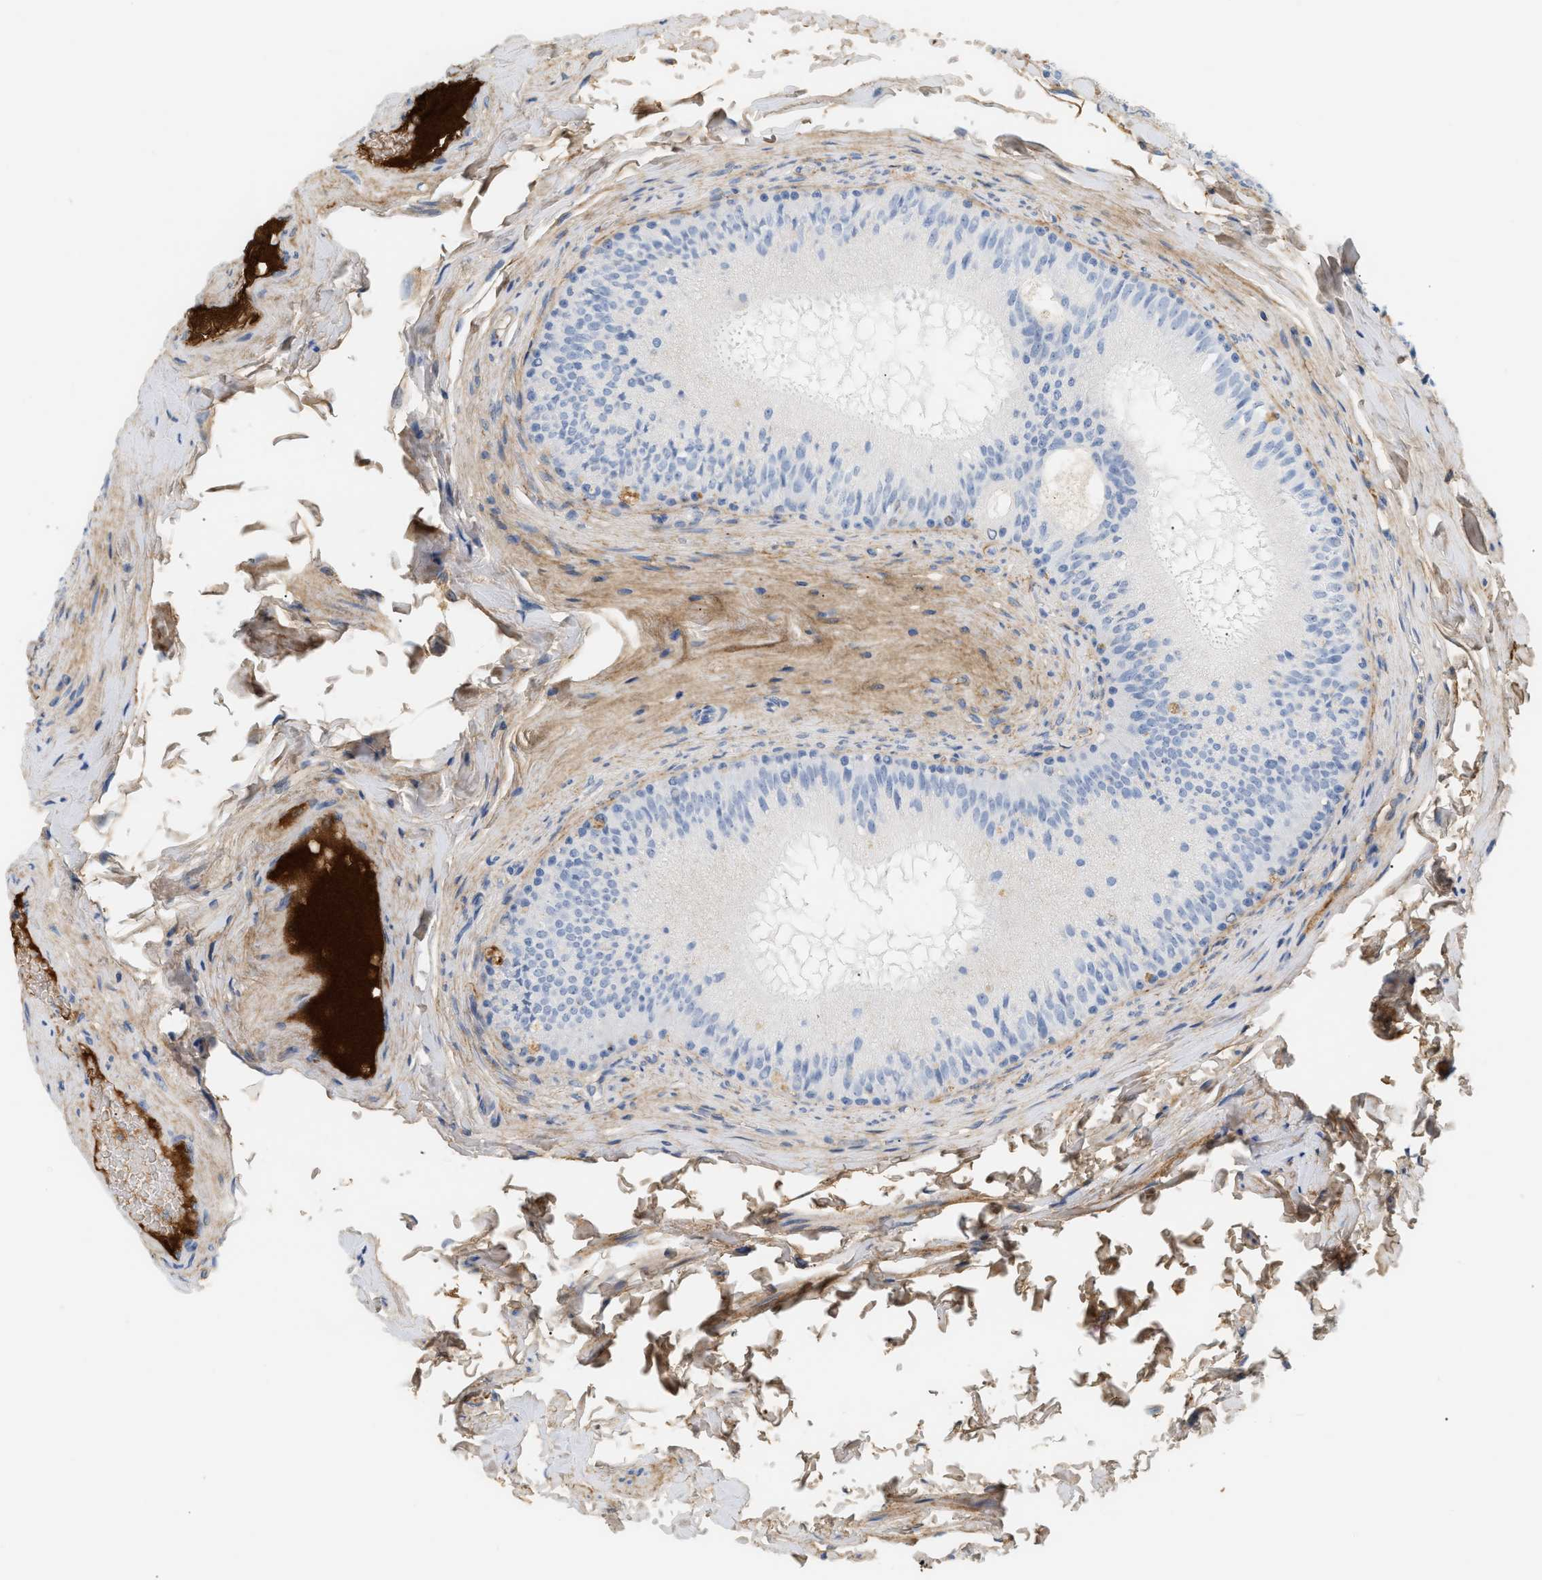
{"staining": {"intensity": "negative", "quantity": "none", "location": "none"}, "tissue": "epididymis", "cell_type": "Glandular cells", "image_type": "normal", "snomed": [{"axis": "morphology", "description": "Normal tissue, NOS"}, {"axis": "topography", "description": "Testis"}, {"axis": "topography", "description": "Epididymis"}], "caption": "Immunohistochemistry (IHC) photomicrograph of unremarkable epididymis: human epididymis stained with DAB (3,3'-diaminobenzidine) demonstrates no significant protein expression in glandular cells.", "gene": "CFH", "patient": {"sex": "male", "age": 36}}